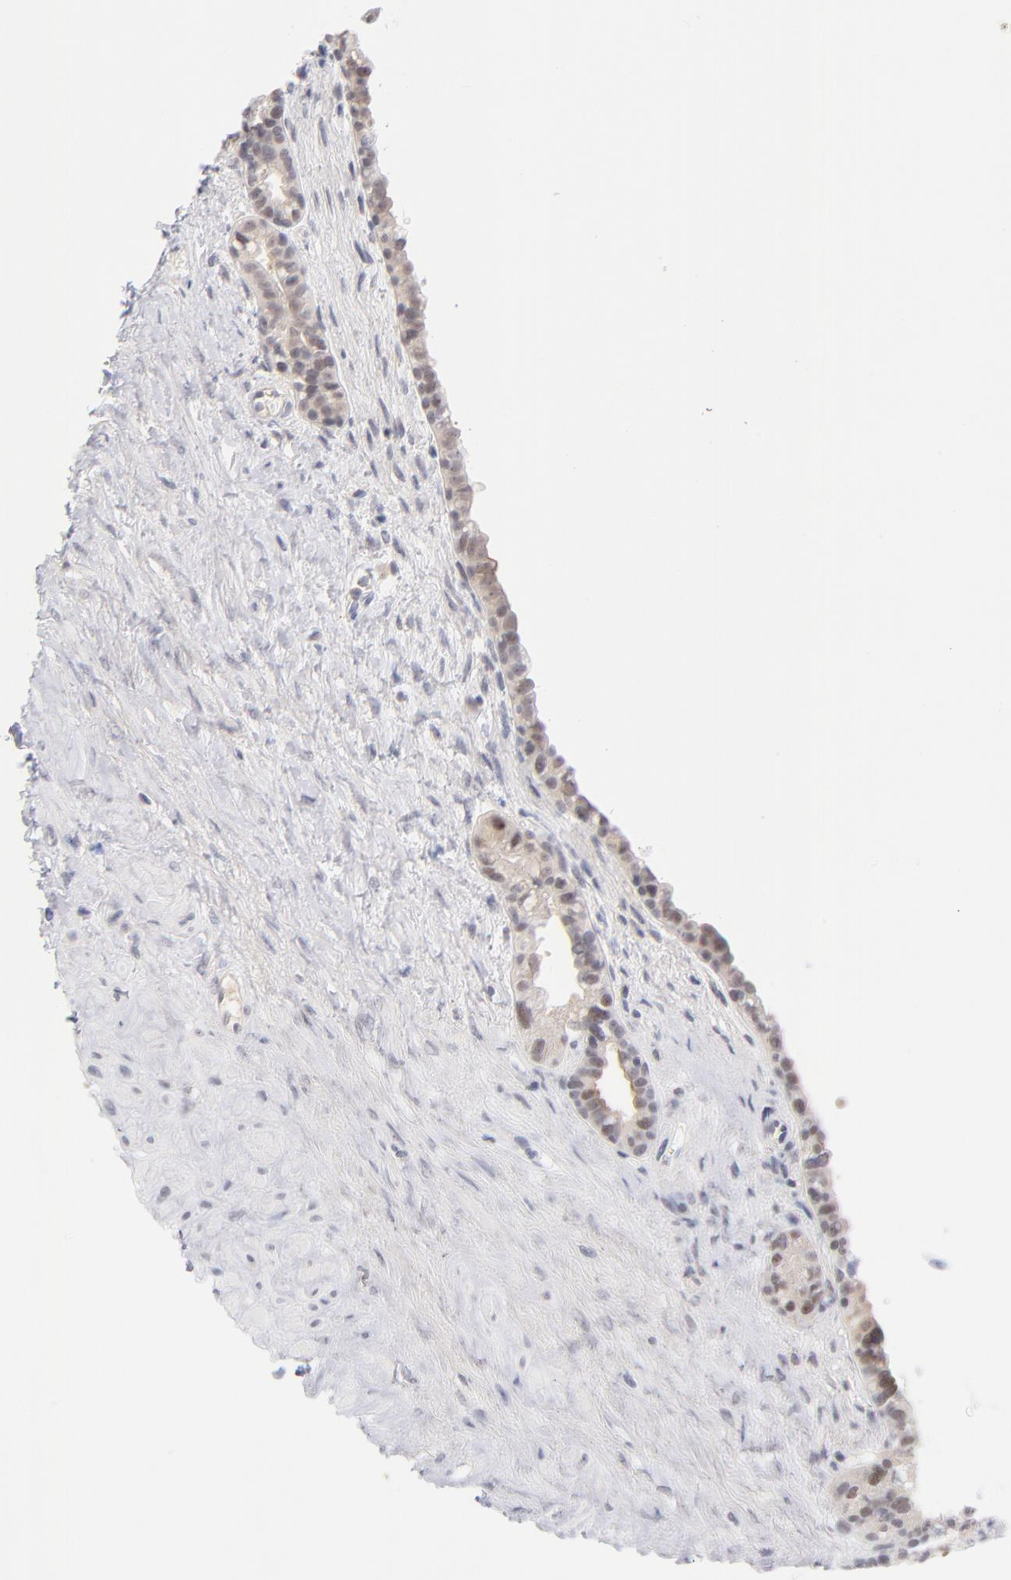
{"staining": {"intensity": "negative", "quantity": "none", "location": "none"}, "tissue": "seminal vesicle", "cell_type": "Glandular cells", "image_type": "normal", "snomed": [{"axis": "morphology", "description": "Normal tissue, NOS"}, {"axis": "topography", "description": "Seminal veicle"}], "caption": "A photomicrograph of human seminal vesicle is negative for staining in glandular cells.", "gene": "WSB1", "patient": {"sex": "male", "age": 61}}